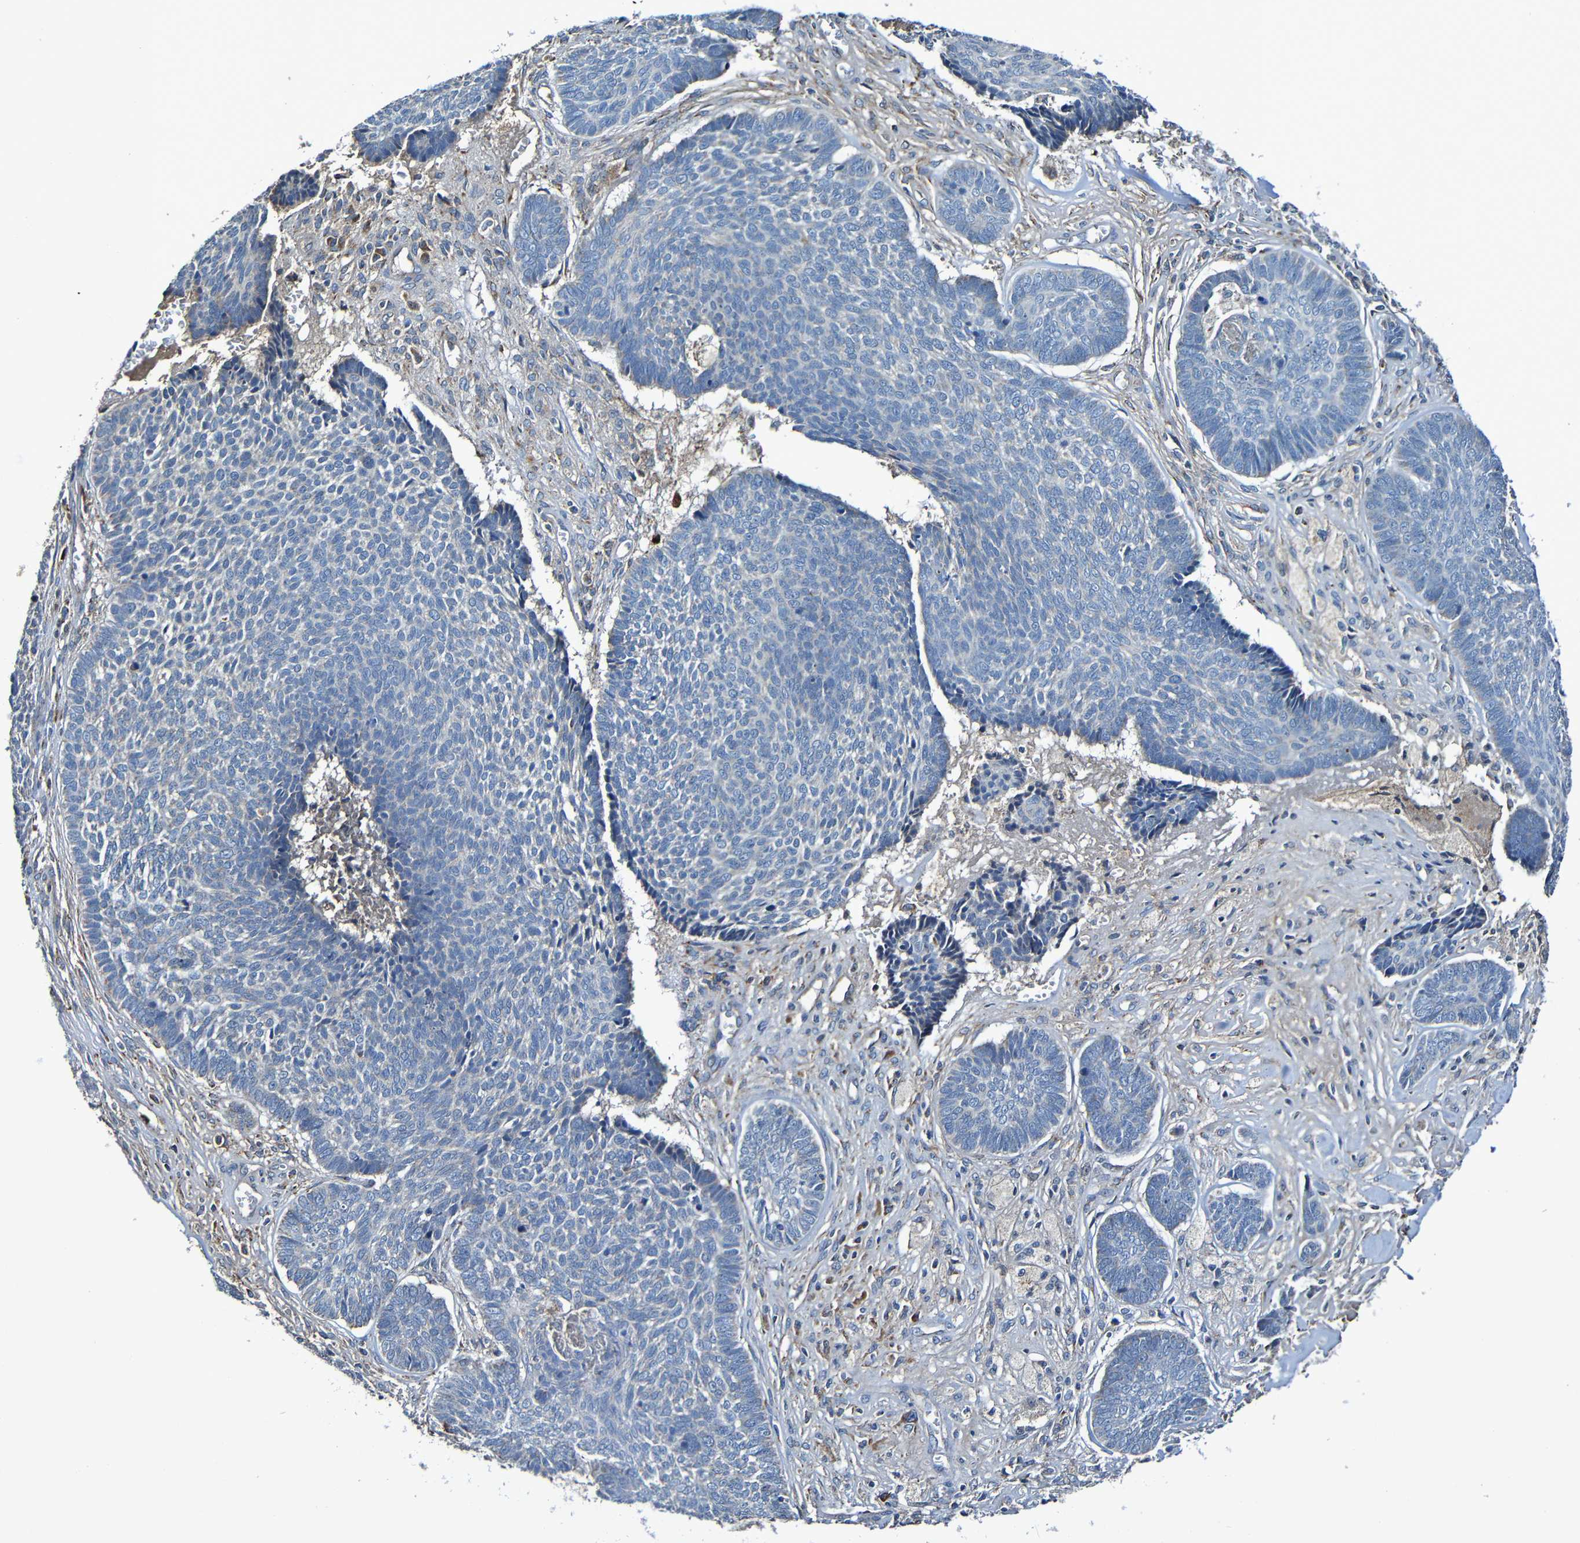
{"staining": {"intensity": "negative", "quantity": "none", "location": "none"}, "tissue": "skin cancer", "cell_type": "Tumor cells", "image_type": "cancer", "snomed": [{"axis": "morphology", "description": "Basal cell carcinoma"}, {"axis": "topography", "description": "Skin"}], "caption": "This micrograph is of basal cell carcinoma (skin) stained with immunohistochemistry to label a protein in brown with the nuclei are counter-stained blue. There is no positivity in tumor cells. (DAB immunohistochemistry (IHC) visualized using brightfield microscopy, high magnification).", "gene": "ADAM15", "patient": {"sex": "male", "age": 84}}